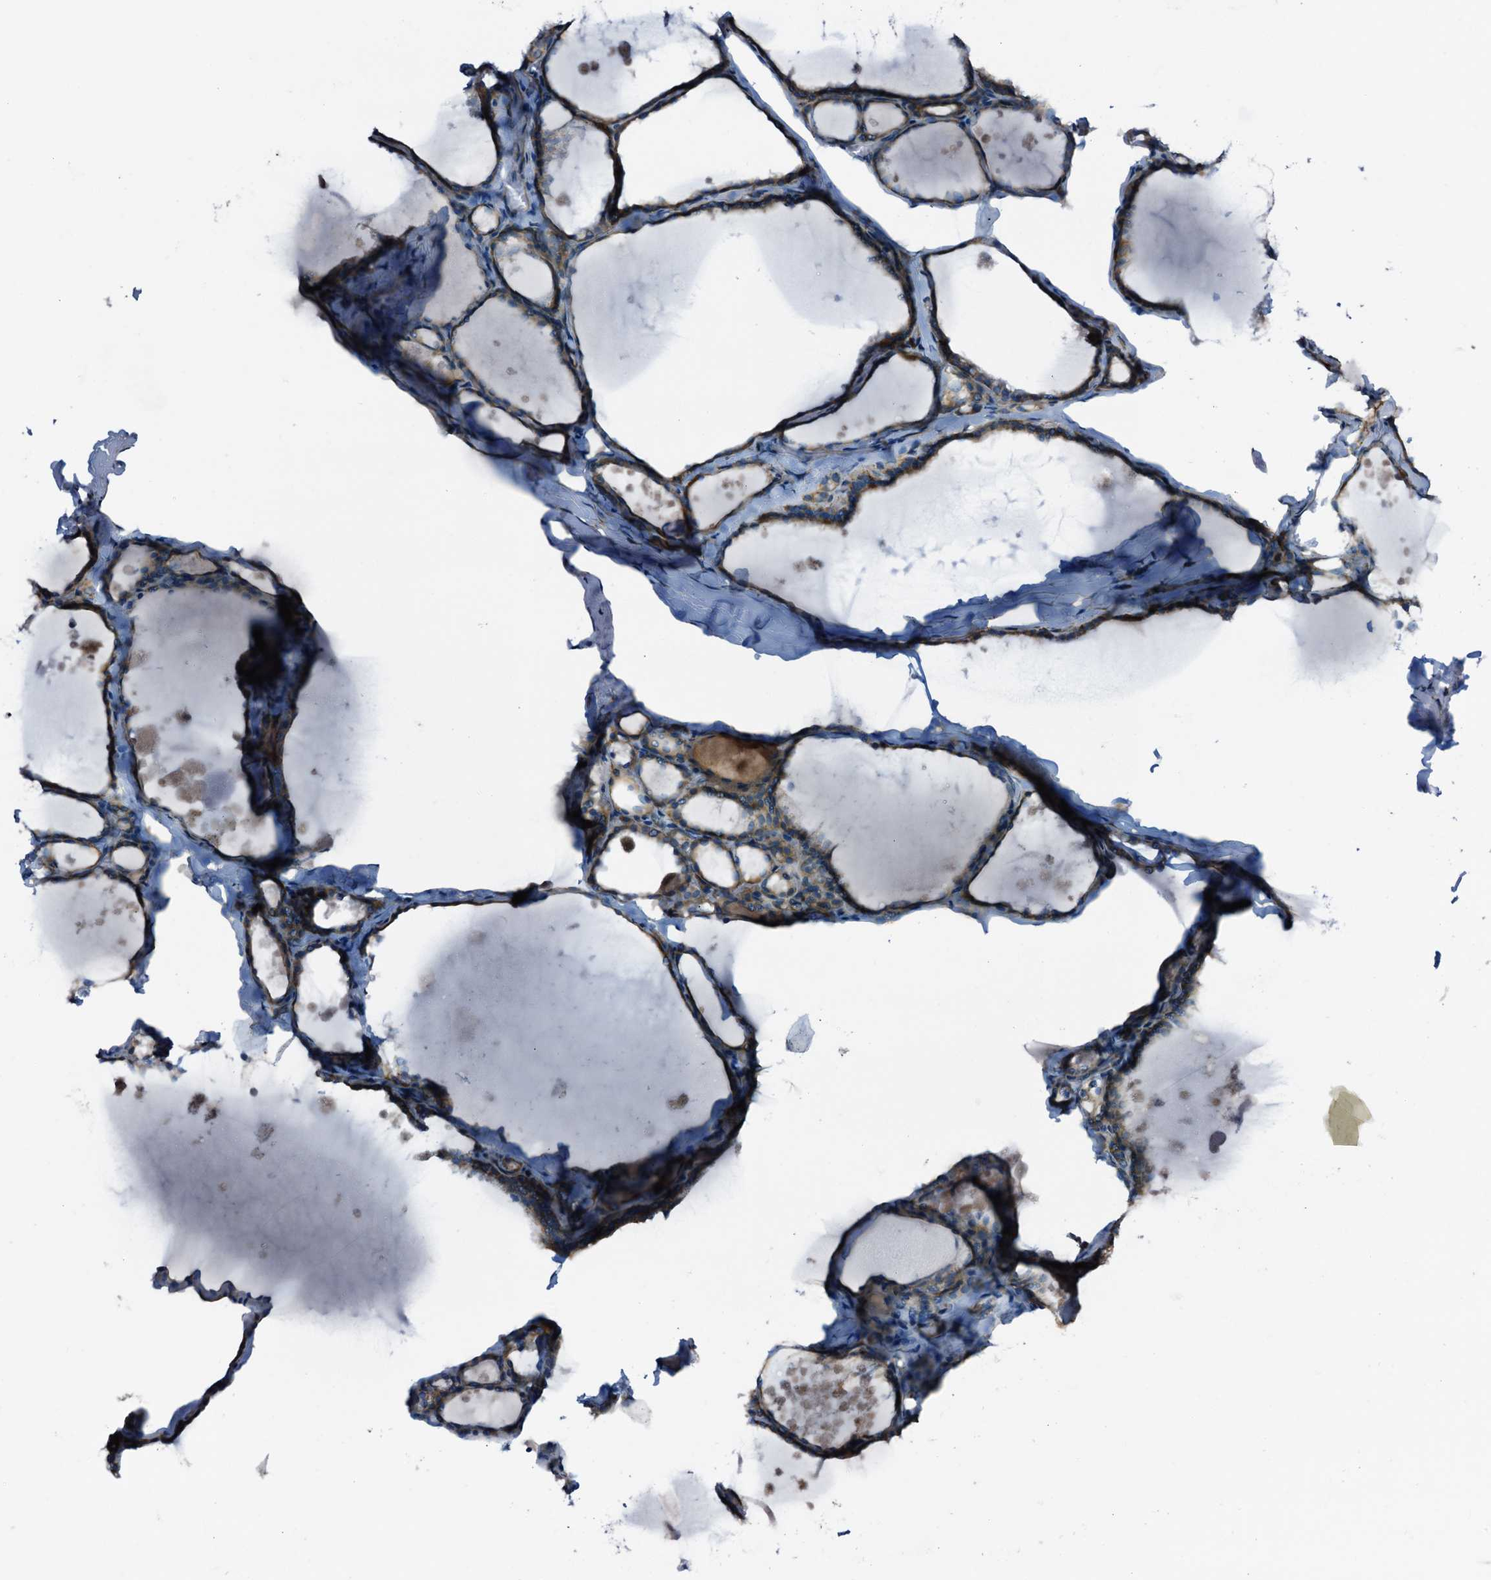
{"staining": {"intensity": "moderate", "quantity": "25%-75%", "location": "cytoplasmic/membranous"}, "tissue": "thyroid gland", "cell_type": "Glandular cells", "image_type": "normal", "snomed": [{"axis": "morphology", "description": "Normal tissue, NOS"}, {"axis": "topography", "description": "Thyroid gland"}], "caption": "Human thyroid gland stained for a protein (brown) displays moderate cytoplasmic/membranous positive expression in about 25%-75% of glandular cells.", "gene": "STARD13", "patient": {"sex": "male", "age": 56}}